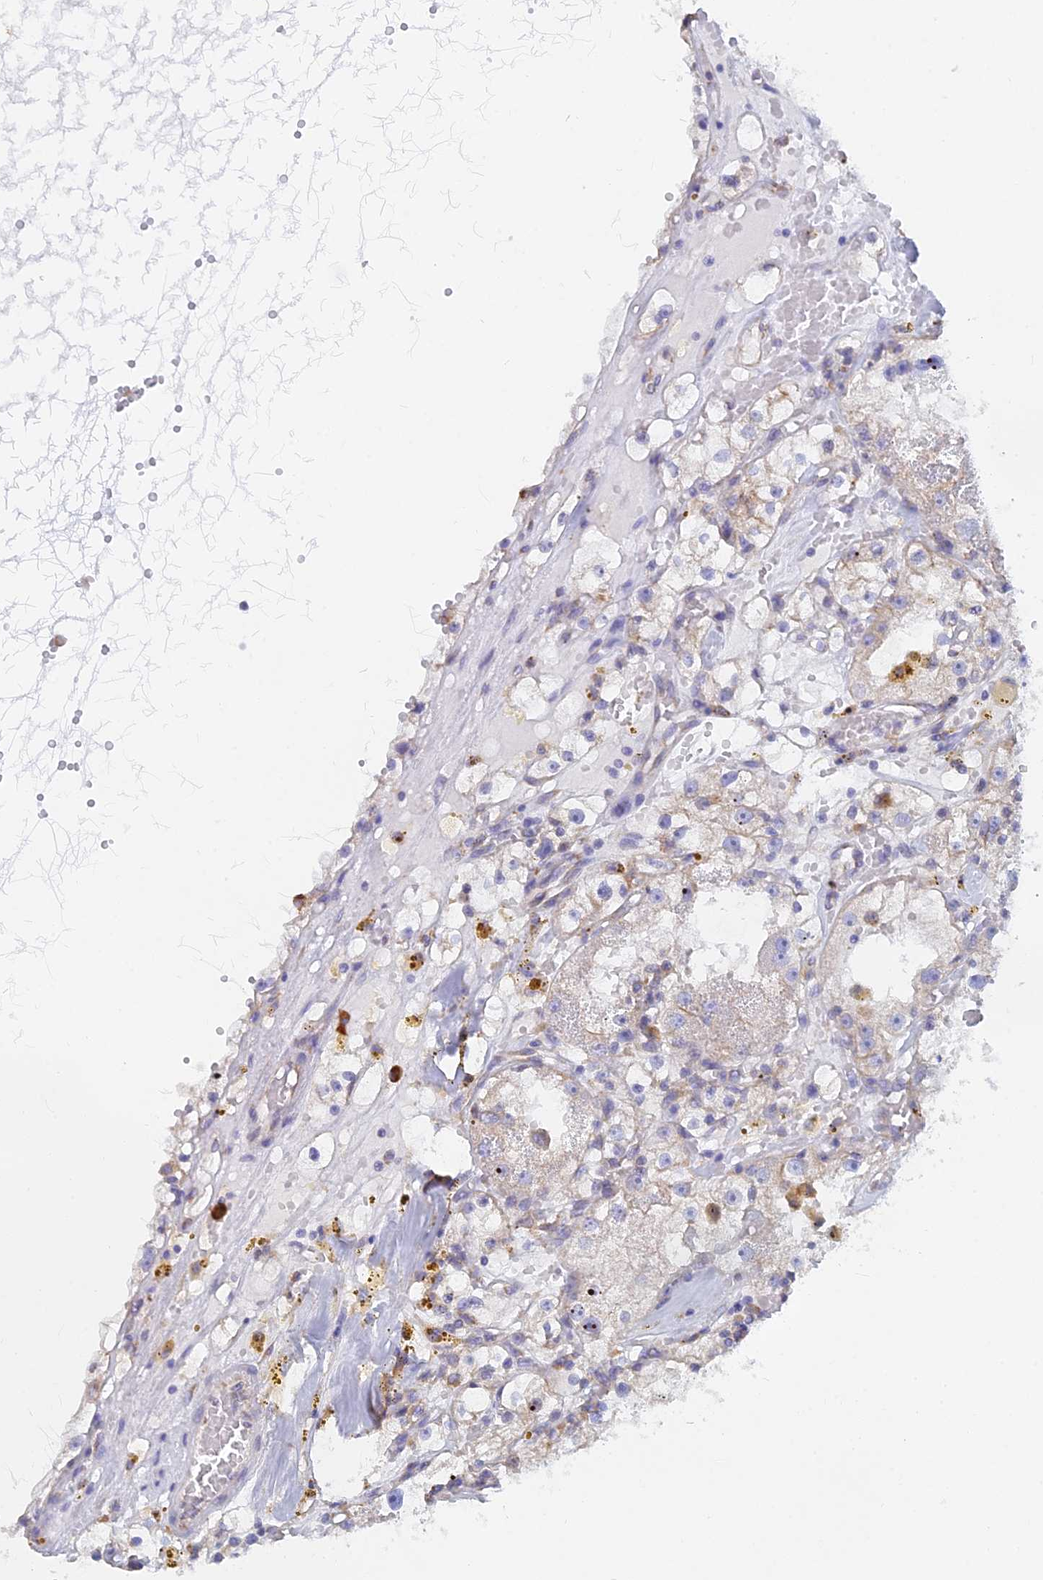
{"staining": {"intensity": "negative", "quantity": "none", "location": "none"}, "tissue": "renal cancer", "cell_type": "Tumor cells", "image_type": "cancer", "snomed": [{"axis": "morphology", "description": "Adenocarcinoma, NOS"}, {"axis": "topography", "description": "Kidney"}], "caption": "A photomicrograph of renal cancer stained for a protein displays no brown staining in tumor cells.", "gene": "WDR35", "patient": {"sex": "male", "age": 56}}